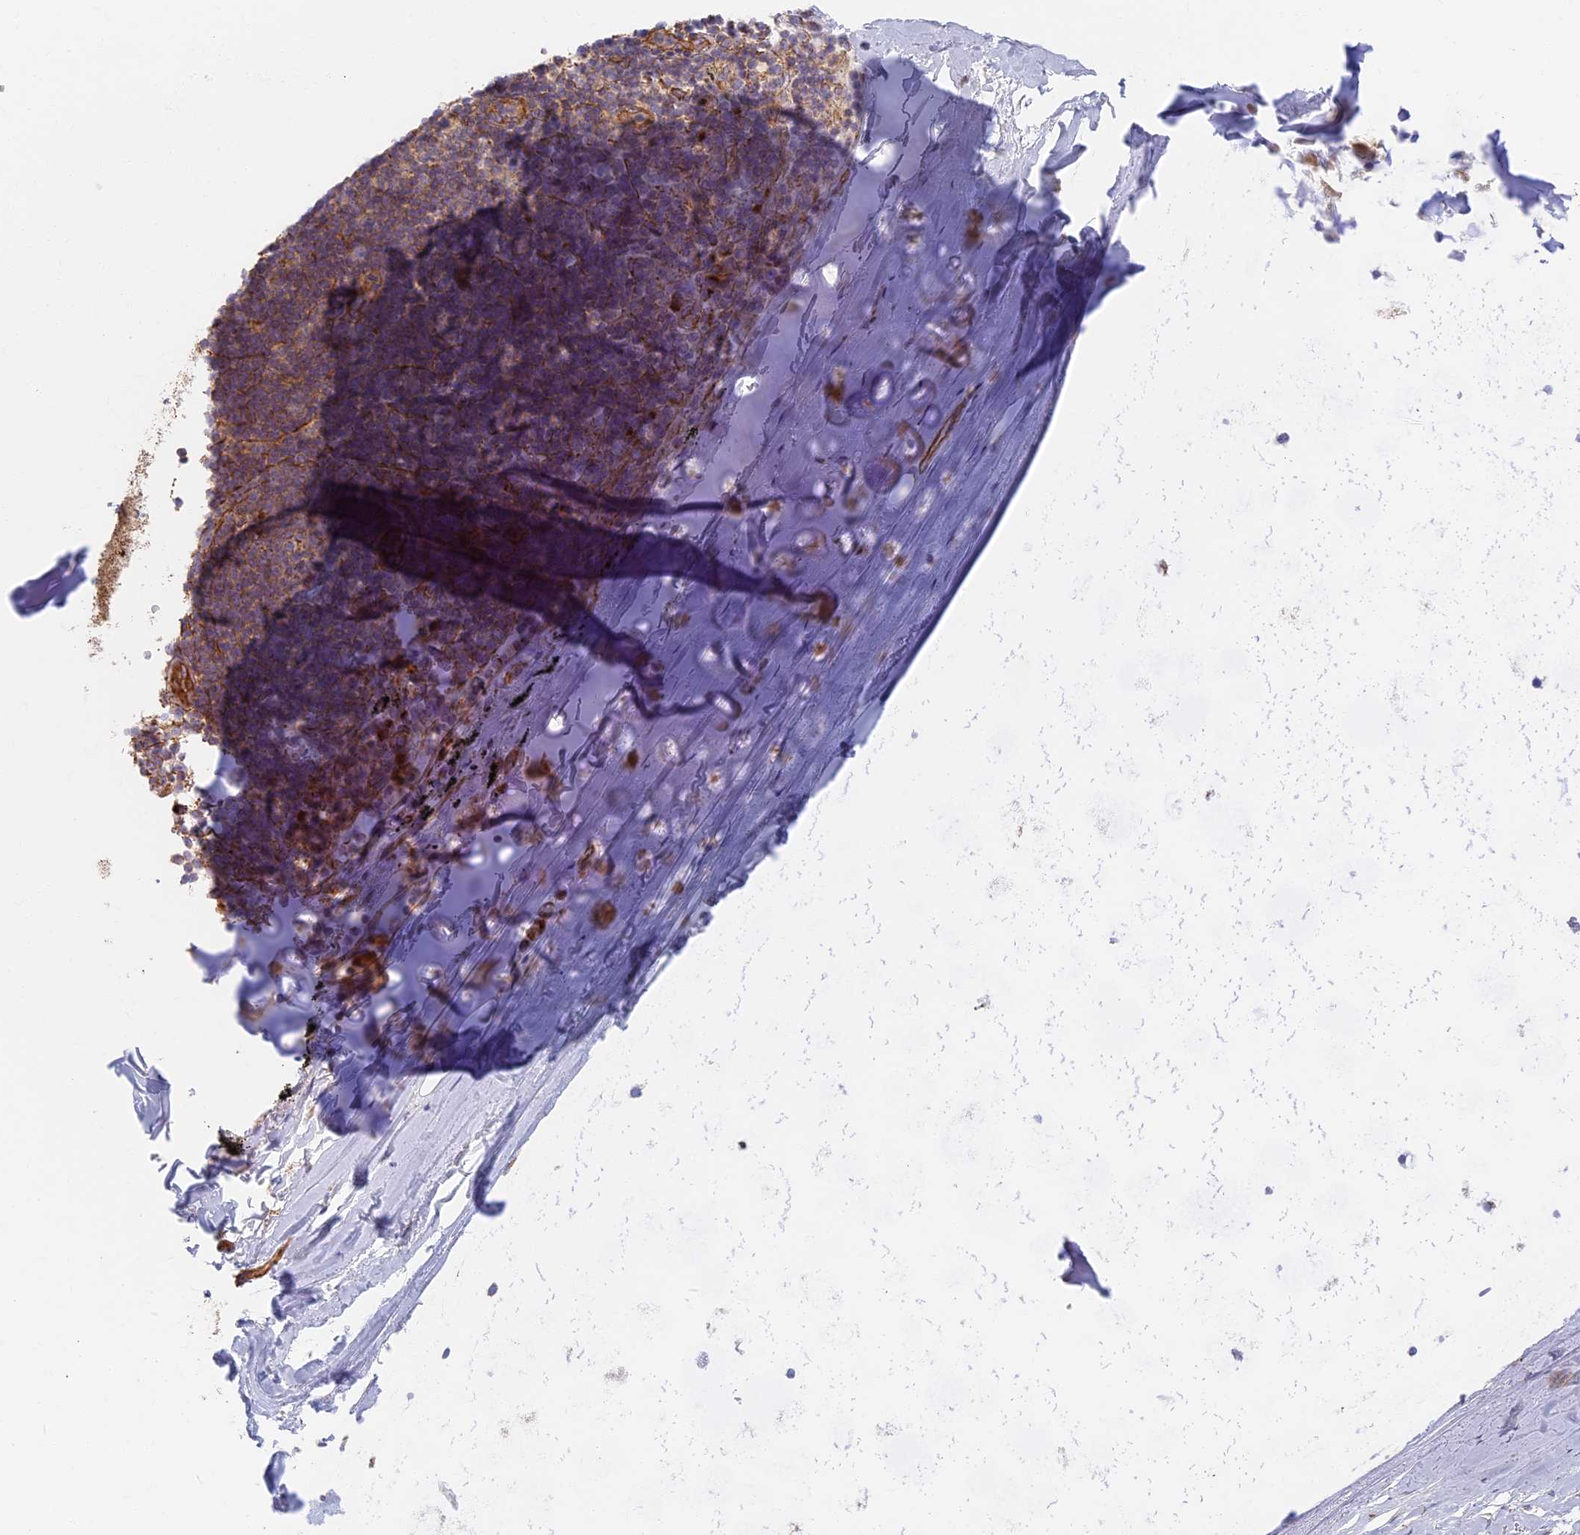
{"staining": {"intensity": "moderate", "quantity": "<25%", "location": "cytoplasmic/membranous"}, "tissue": "adipose tissue", "cell_type": "Adipocytes", "image_type": "normal", "snomed": [{"axis": "morphology", "description": "Normal tissue, NOS"}, {"axis": "topography", "description": "Lymph node"}, {"axis": "topography", "description": "Bronchus"}], "caption": "Moderate cytoplasmic/membranous staining for a protein is present in about <25% of adipocytes of unremarkable adipose tissue using immunohistochemistry (IHC).", "gene": "DDA1", "patient": {"sex": "male", "age": 63}}